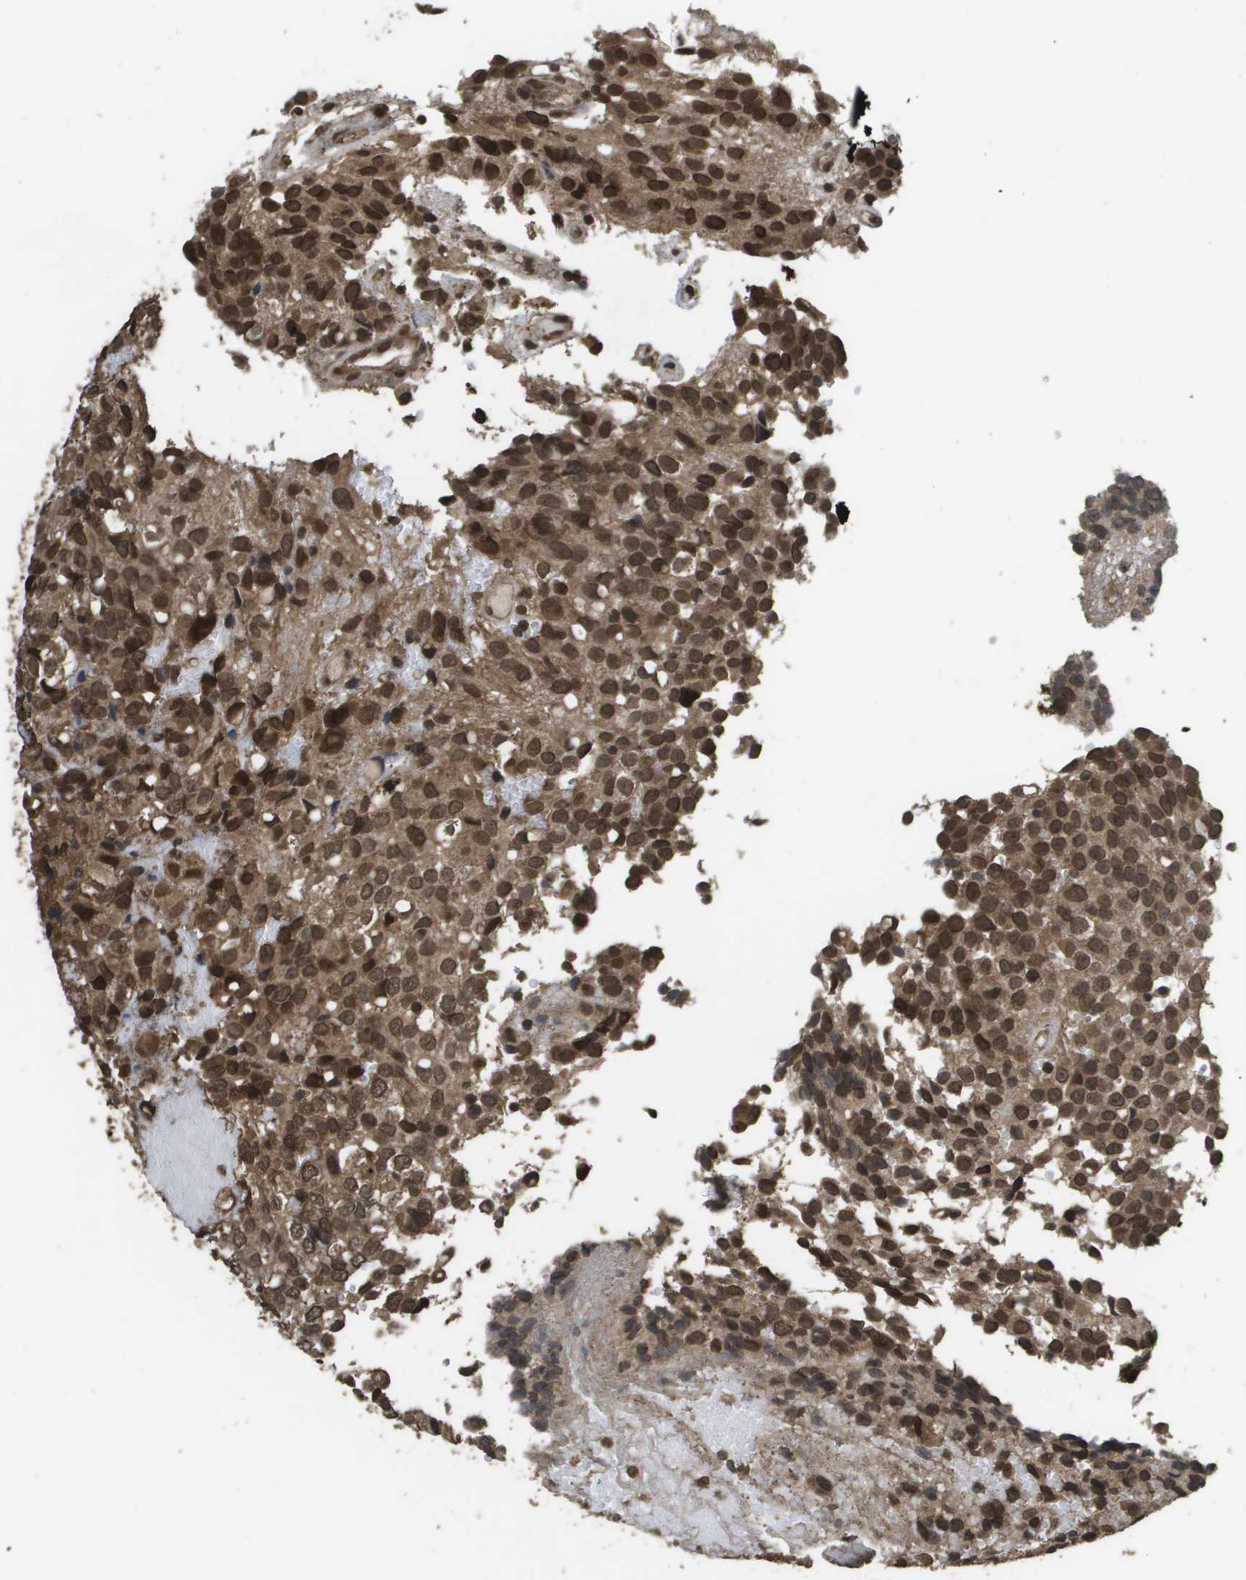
{"staining": {"intensity": "strong", "quantity": ">75%", "location": "cytoplasmic/membranous,nuclear"}, "tissue": "glioma", "cell_type": "Tumor cells", "image_type": "cancer", "snomed": [{"axis": "morphology", "description": "Glioma, malignant, High grade"}, {"axis": "topography", "description": "Brain"}], "caption": "High-magnification brightfield microscopy of malignant high-grade glioma stained with DAB (brown) and counterstained with hematoxylin (blue). tumor cells exhibit strong cytoplasmic/membranous and nuclear expression is appreciated in about>75% of cells. (DAB IHC, brown staining for protein, blue staining for nuclei).", "gene": "AXIN2", "patient": {"sex": "male", "age": 32}}